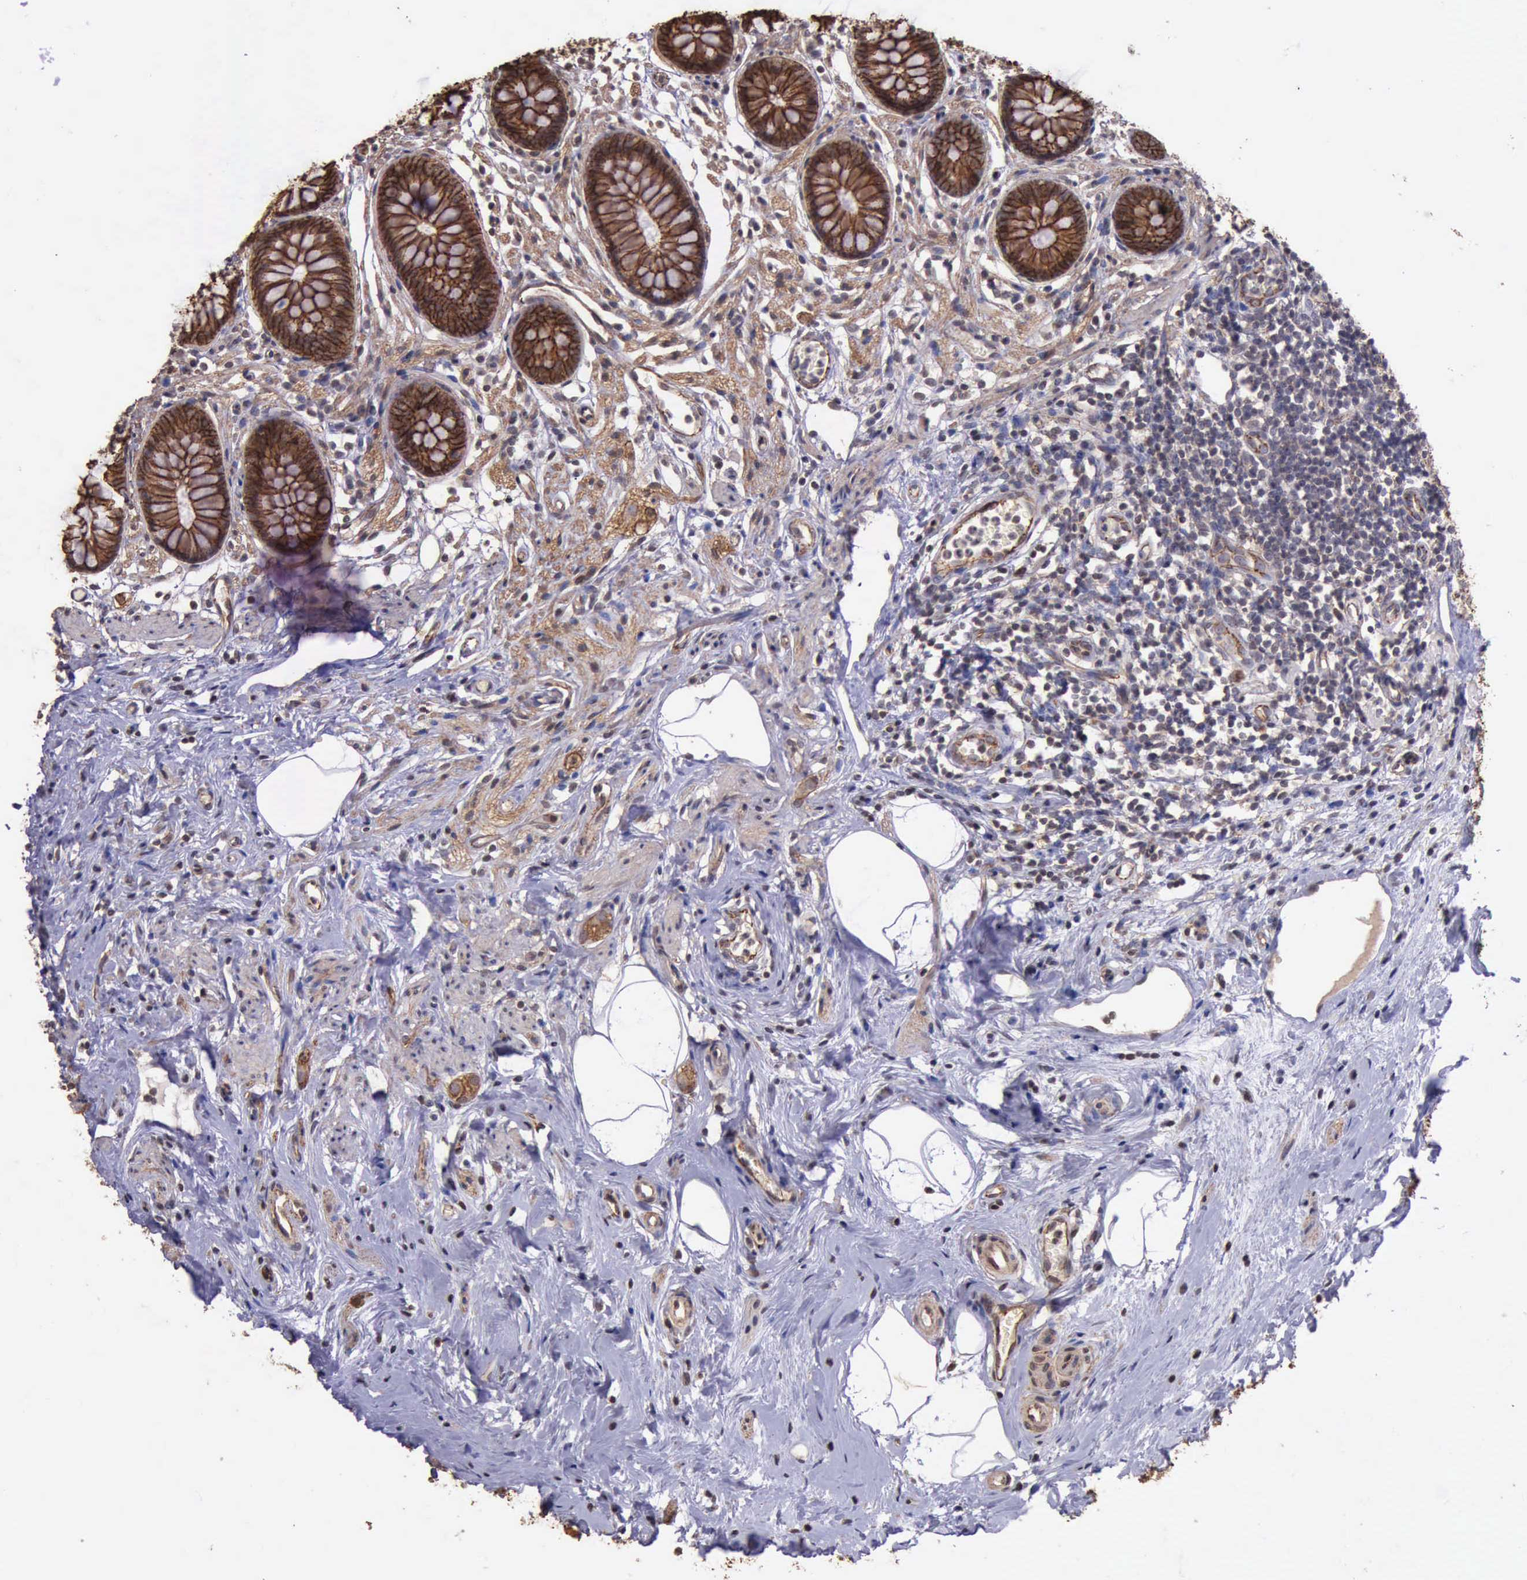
{"staining": {"intensity": "strong", "quantity": ">75%", "location": "cytoplasmic/membranous"}, "tissue": "appendix", "cell_type": "Glandular cells", "image_type": "normal", "snomed": [{"axis": "morphology", "description": "Normal tissue, NOS"}, {"axis": "topography", "description": "Appendix"}], "caption": "This is a photomicrograph of IHC staining of unremarkable appendix, which shows strong staining in the cytoplasmic/membranous of glandular cells.", "gene": "CTNNB1", "patient": {"sex": "male", "age": 38}}